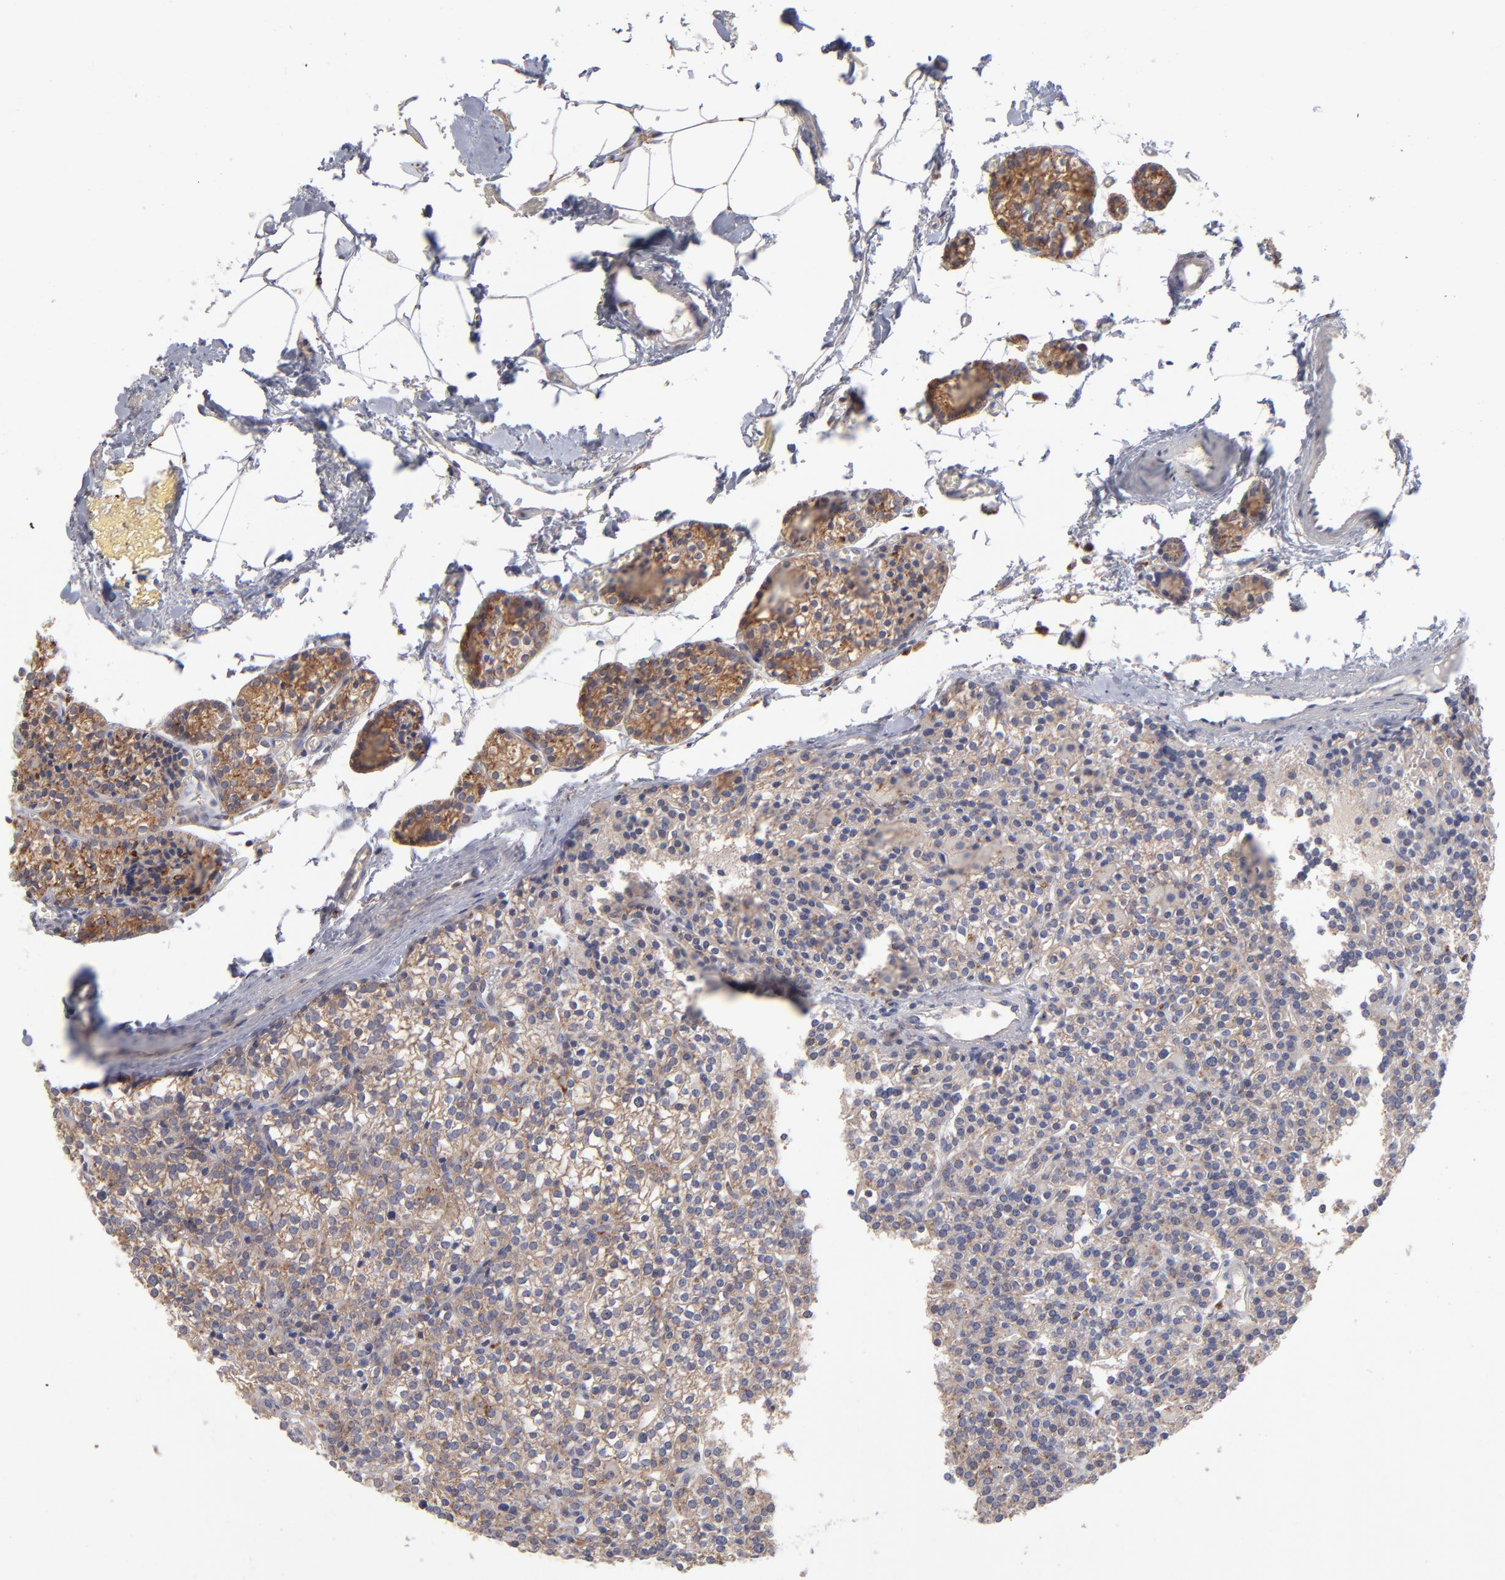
{"staining": {"intensity": "moderate", "quantity": ">75%", "location": "cytoplasmic/membranous"}, "tissue": "parathyroid gland", "cell_type": "Glandular cells", "image_type": "normal", "snomed": [{"axis": "morphology", "description": "Normal tissue, NOS"}, {"axis": "topography", "description": "Parathyroid gland"}], "caption": "Protein analysis of unremarkable parathyroid gland shows moderate cytoplasmic/membranous expression in about >75% of glandular cells. (DAB (3,3'-diaminobenzidine) = brown stain, brightfield microscopy at high magnification).", "gene": "RRAGA", "patient": {"sex": "female", "age": 50}}